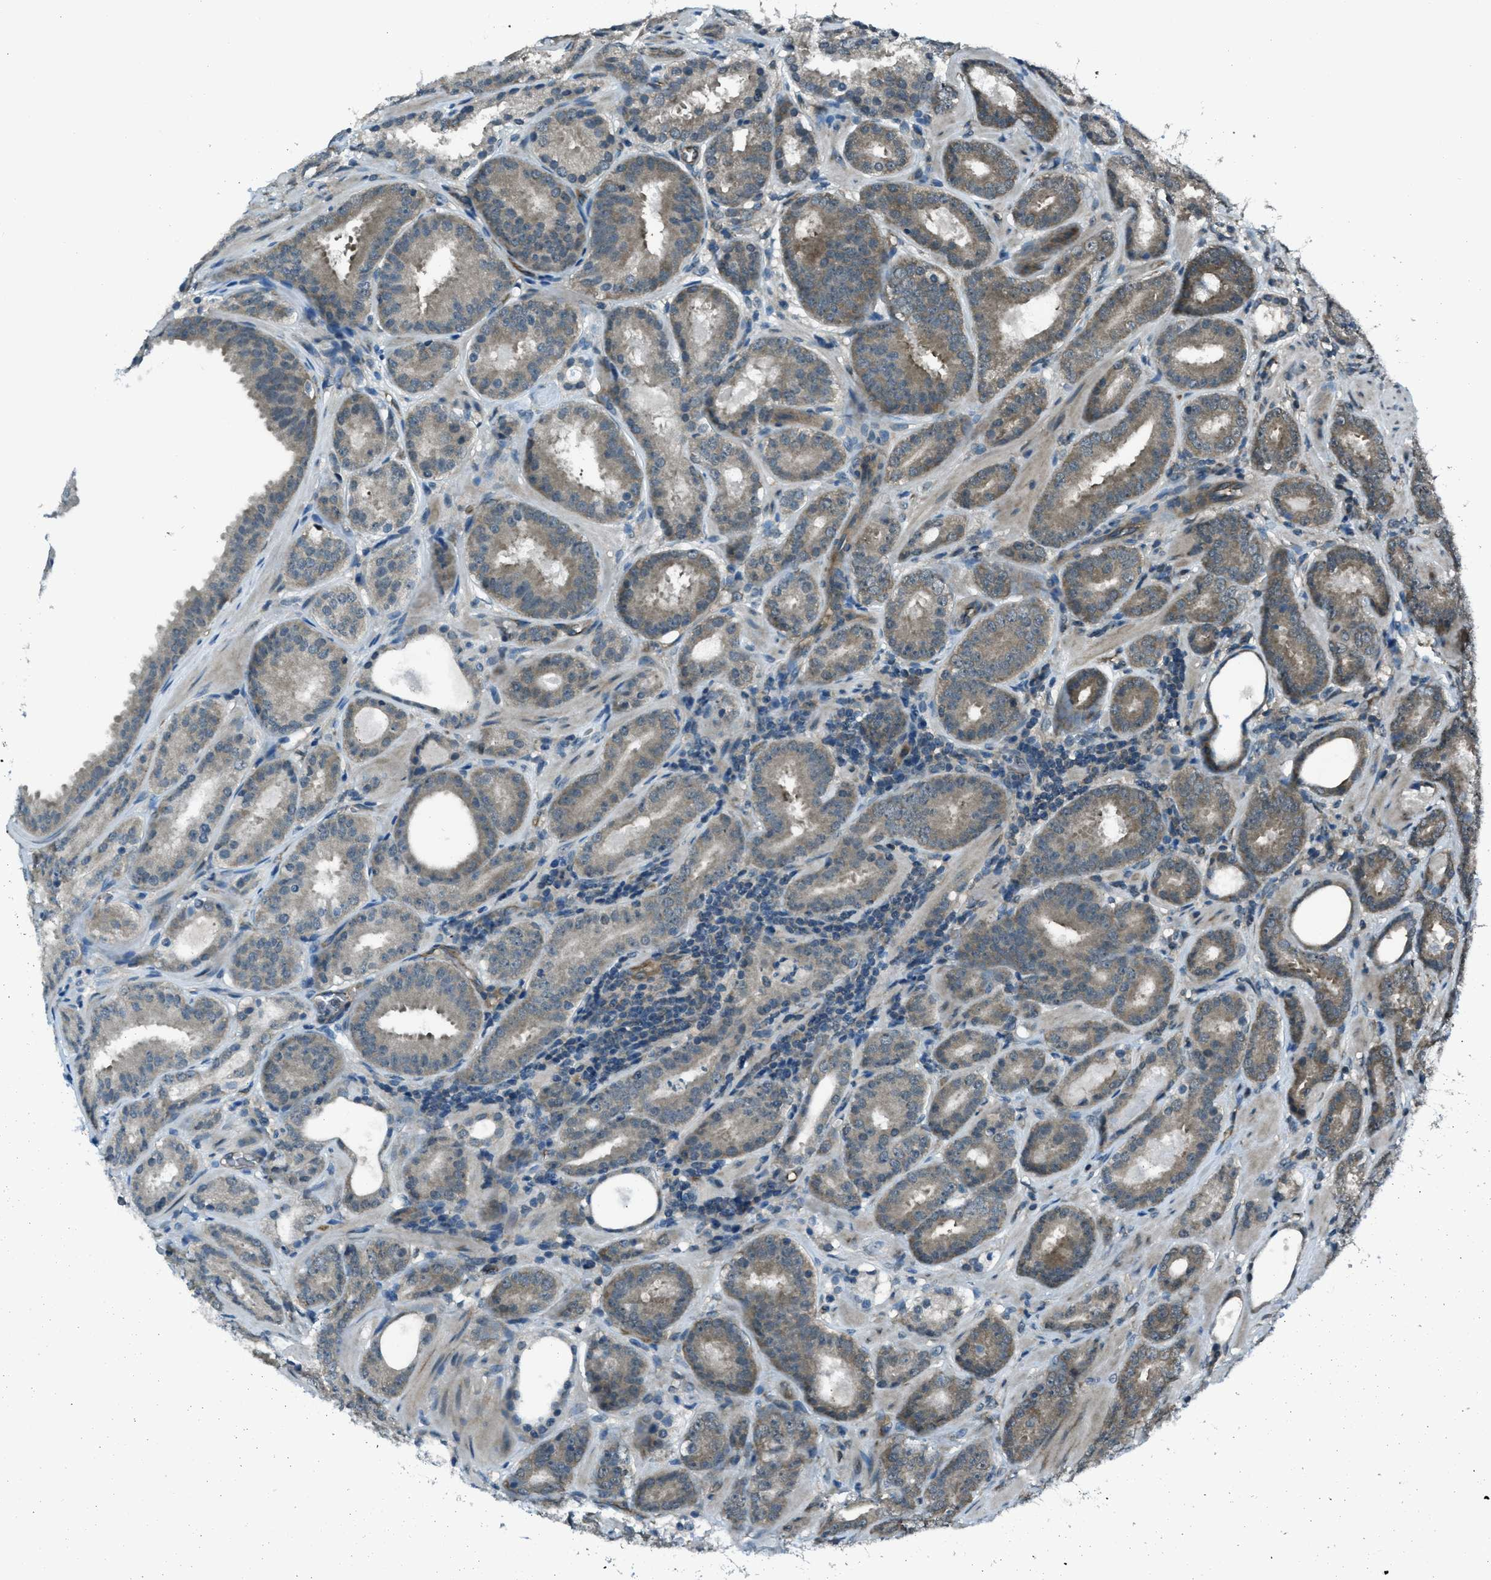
{"staining": {"intensity": "weak", "quantity": ">75%", "location": "cytoplasmic/membranous"}, "tissue": "prostate cancer", "cell_type": "Tumor cells", "image_type": "cancer", "snomed": [{"axis": "morphology", "description": "Adenocarcinoma, Low grade"}, {"axis": "topography", "description": "Prostate"}], "caption": "A brown stain labels weak cytoplasmic/membranous expression of a protein in prostate adenocarcinoma (low-grade) tumor cells.", "gene": "ASAP2", "patient": {"sex": "male", "age": 69}}